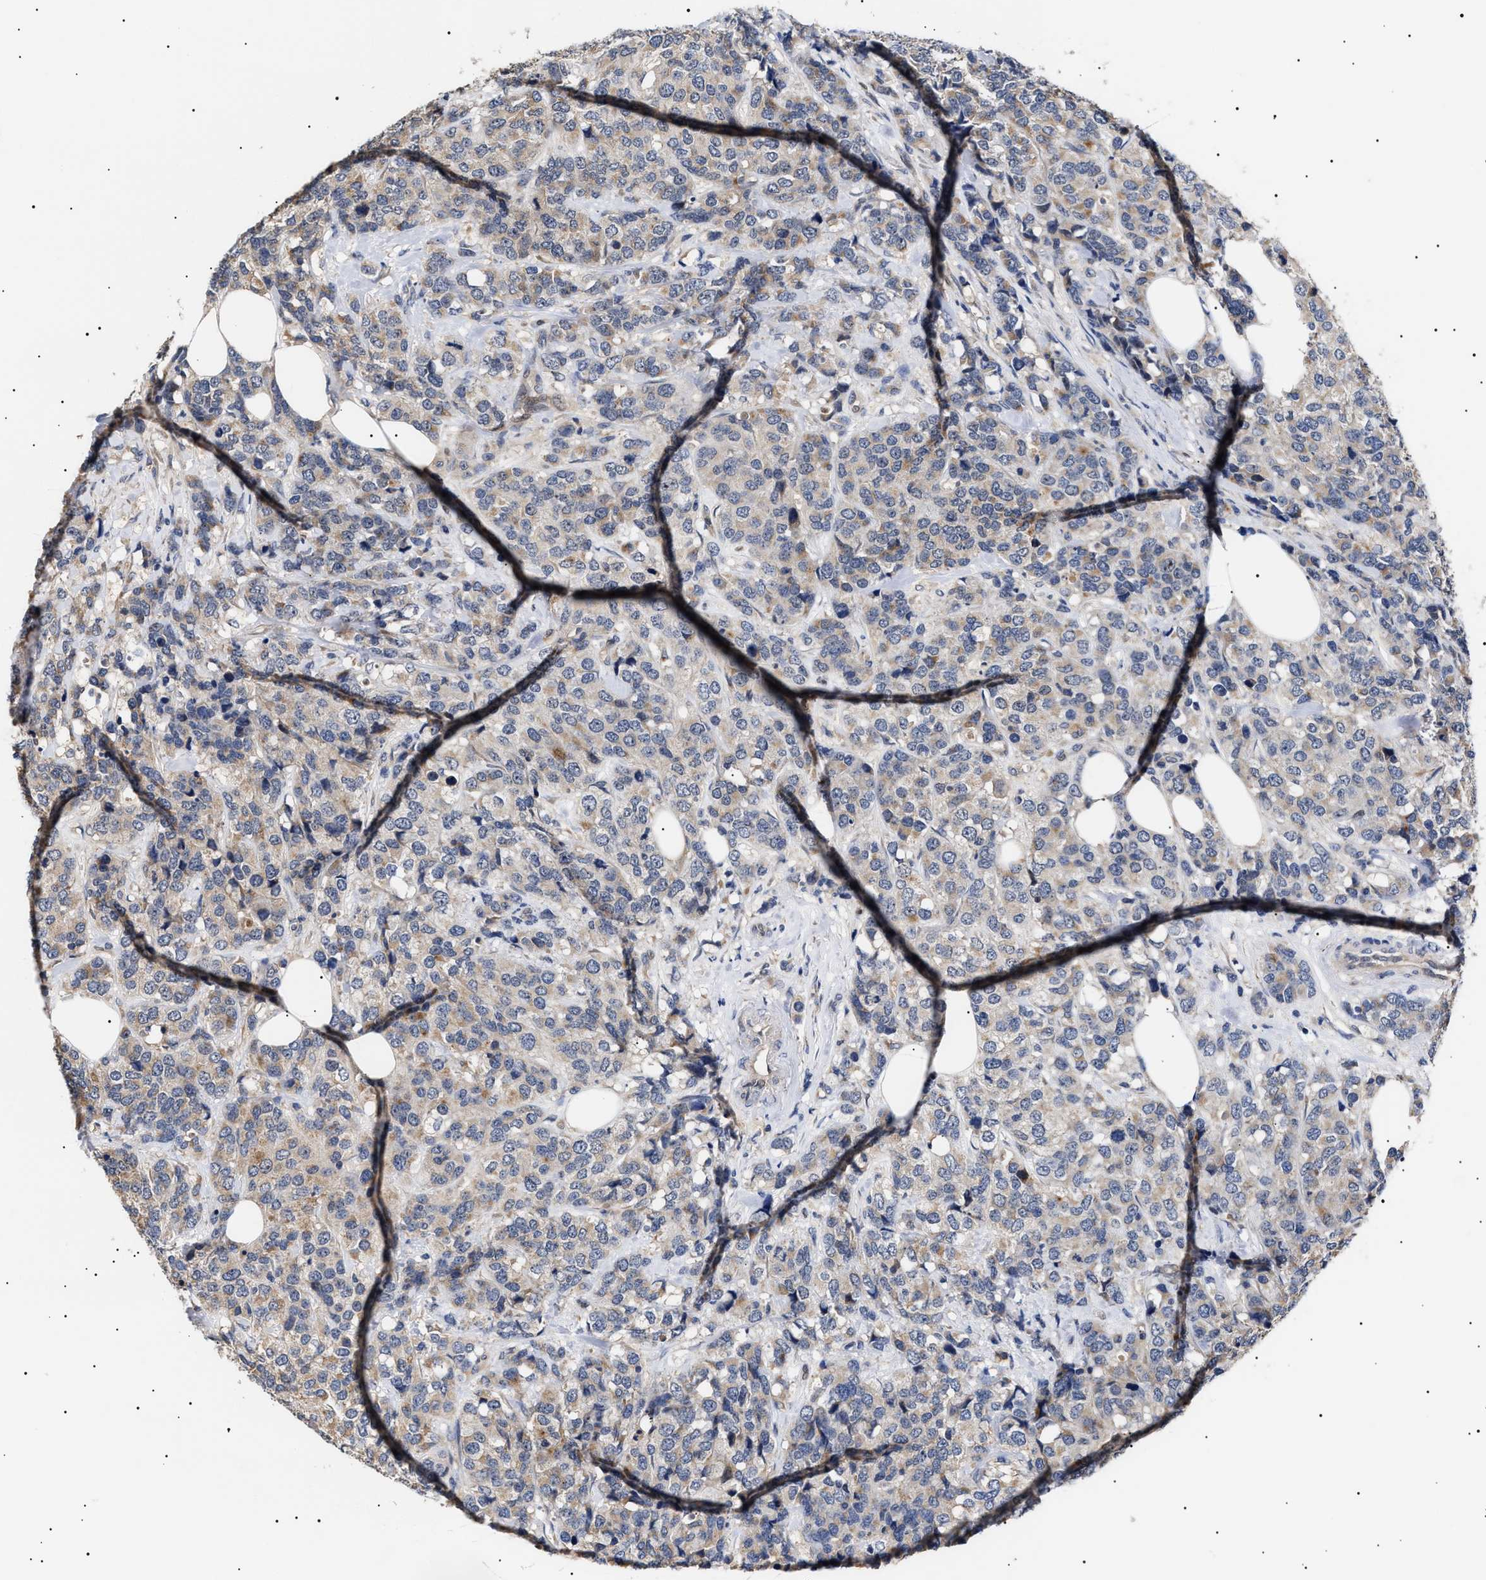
{"staining": {"intensity": "weak", "quantity": "<25%", "location": "cytoplasmic/membranous"}, "tissue": "breast cancer", "cell_type": "Tumor cells", "image_type": "cancer", "snomed": [{"axis": "morphology", "description": "Lobular carcinoma"}, {"axis": "topography", "description": "Breast"}], "caption": "Immunohistochemical staining of human breast lobular carcinoma reveals no significant expression in tumor cells.", "gene": "KRBA1", "patient": {"sex": "female", "age": 59}}